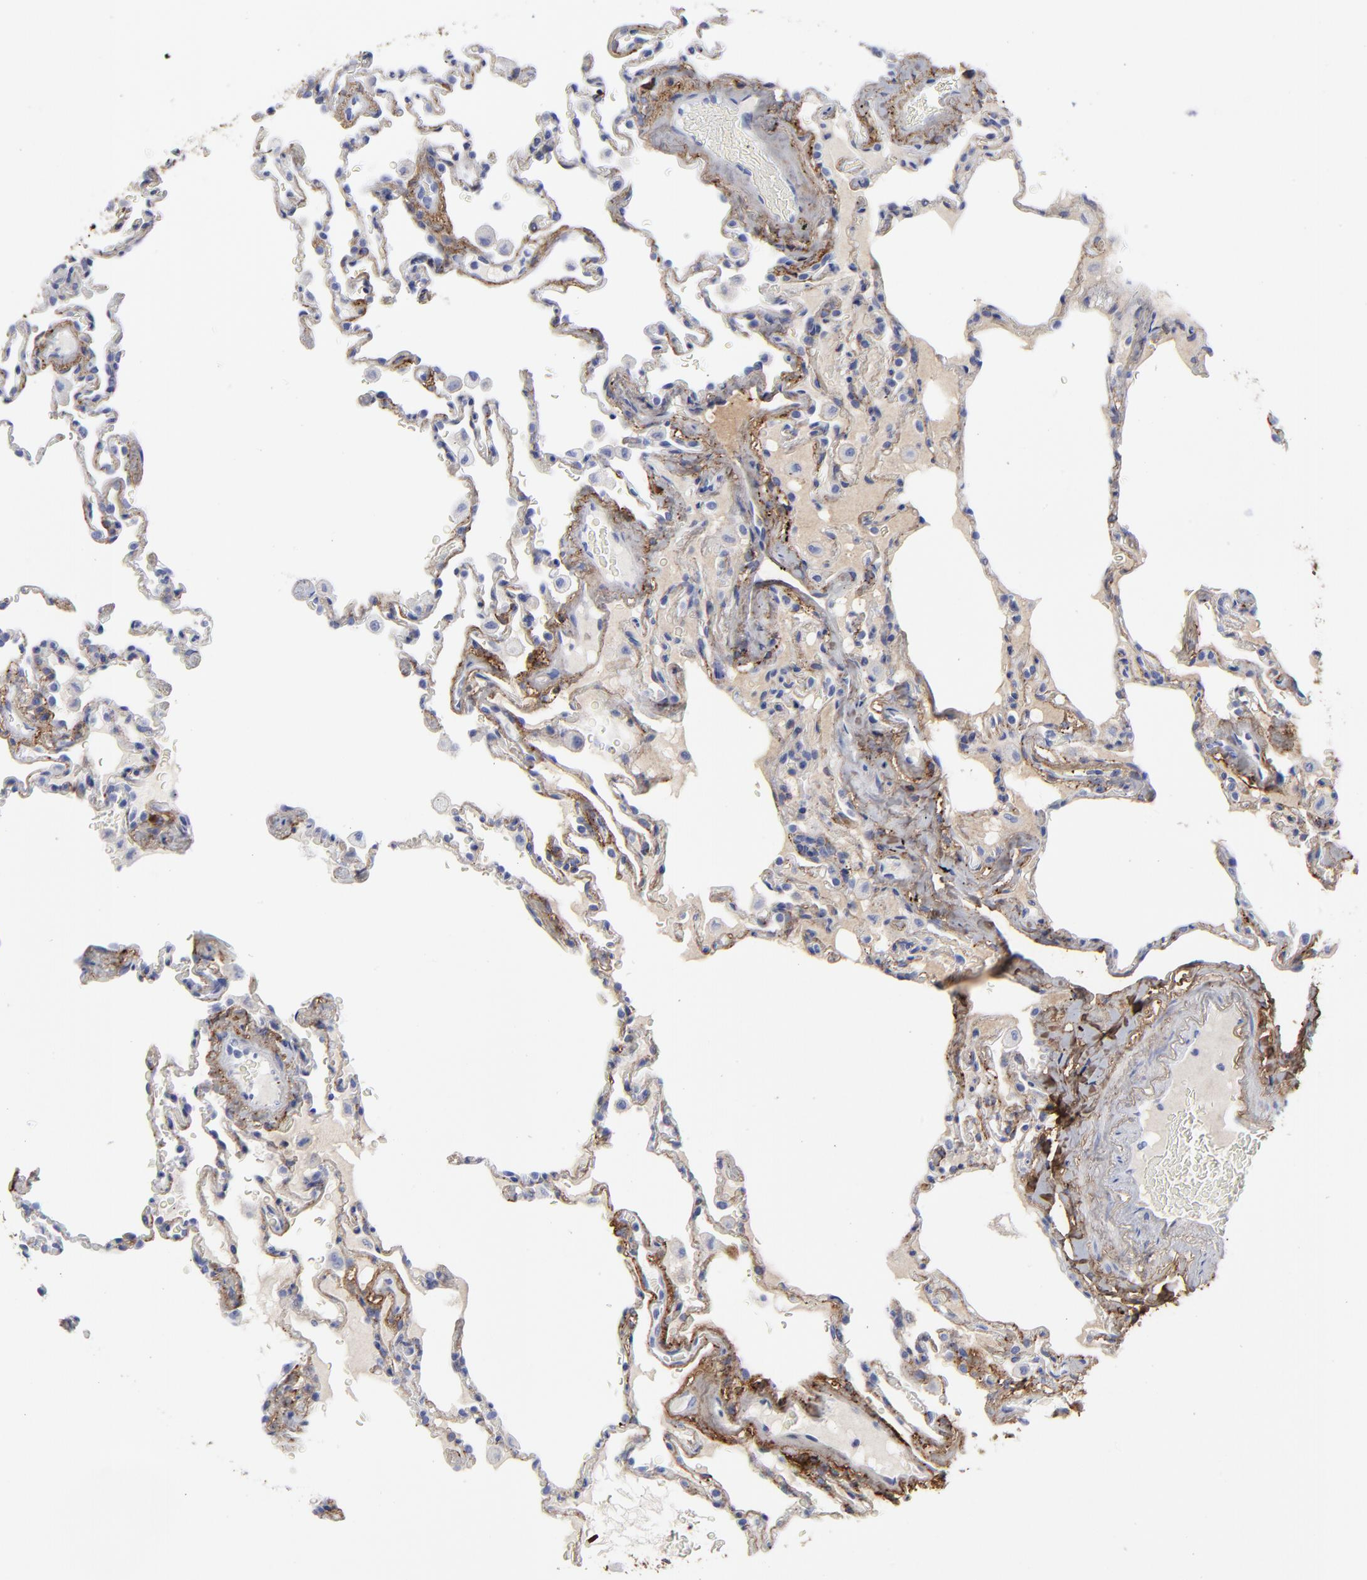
{"staining": {"intensity": "negative", "quantity": "none", "location": "none"}, "tissue": "lung", "cell_type": "Alveolar cells", "image_type": "normal", "snomed": [{"axis": "morphology", "description": "Normal tissue, NOS"}, {"axis": "topography", "description": "Lung"}], "caption": "Lung was stained to show a protein in brown. There is no significant staining in alveolar cells. (DAB (3,3'-diaminobenzidine) IHC with hematoxylin counter stain).", "gene": "DCN", "patient": {"sex": "male", "age": 59}}